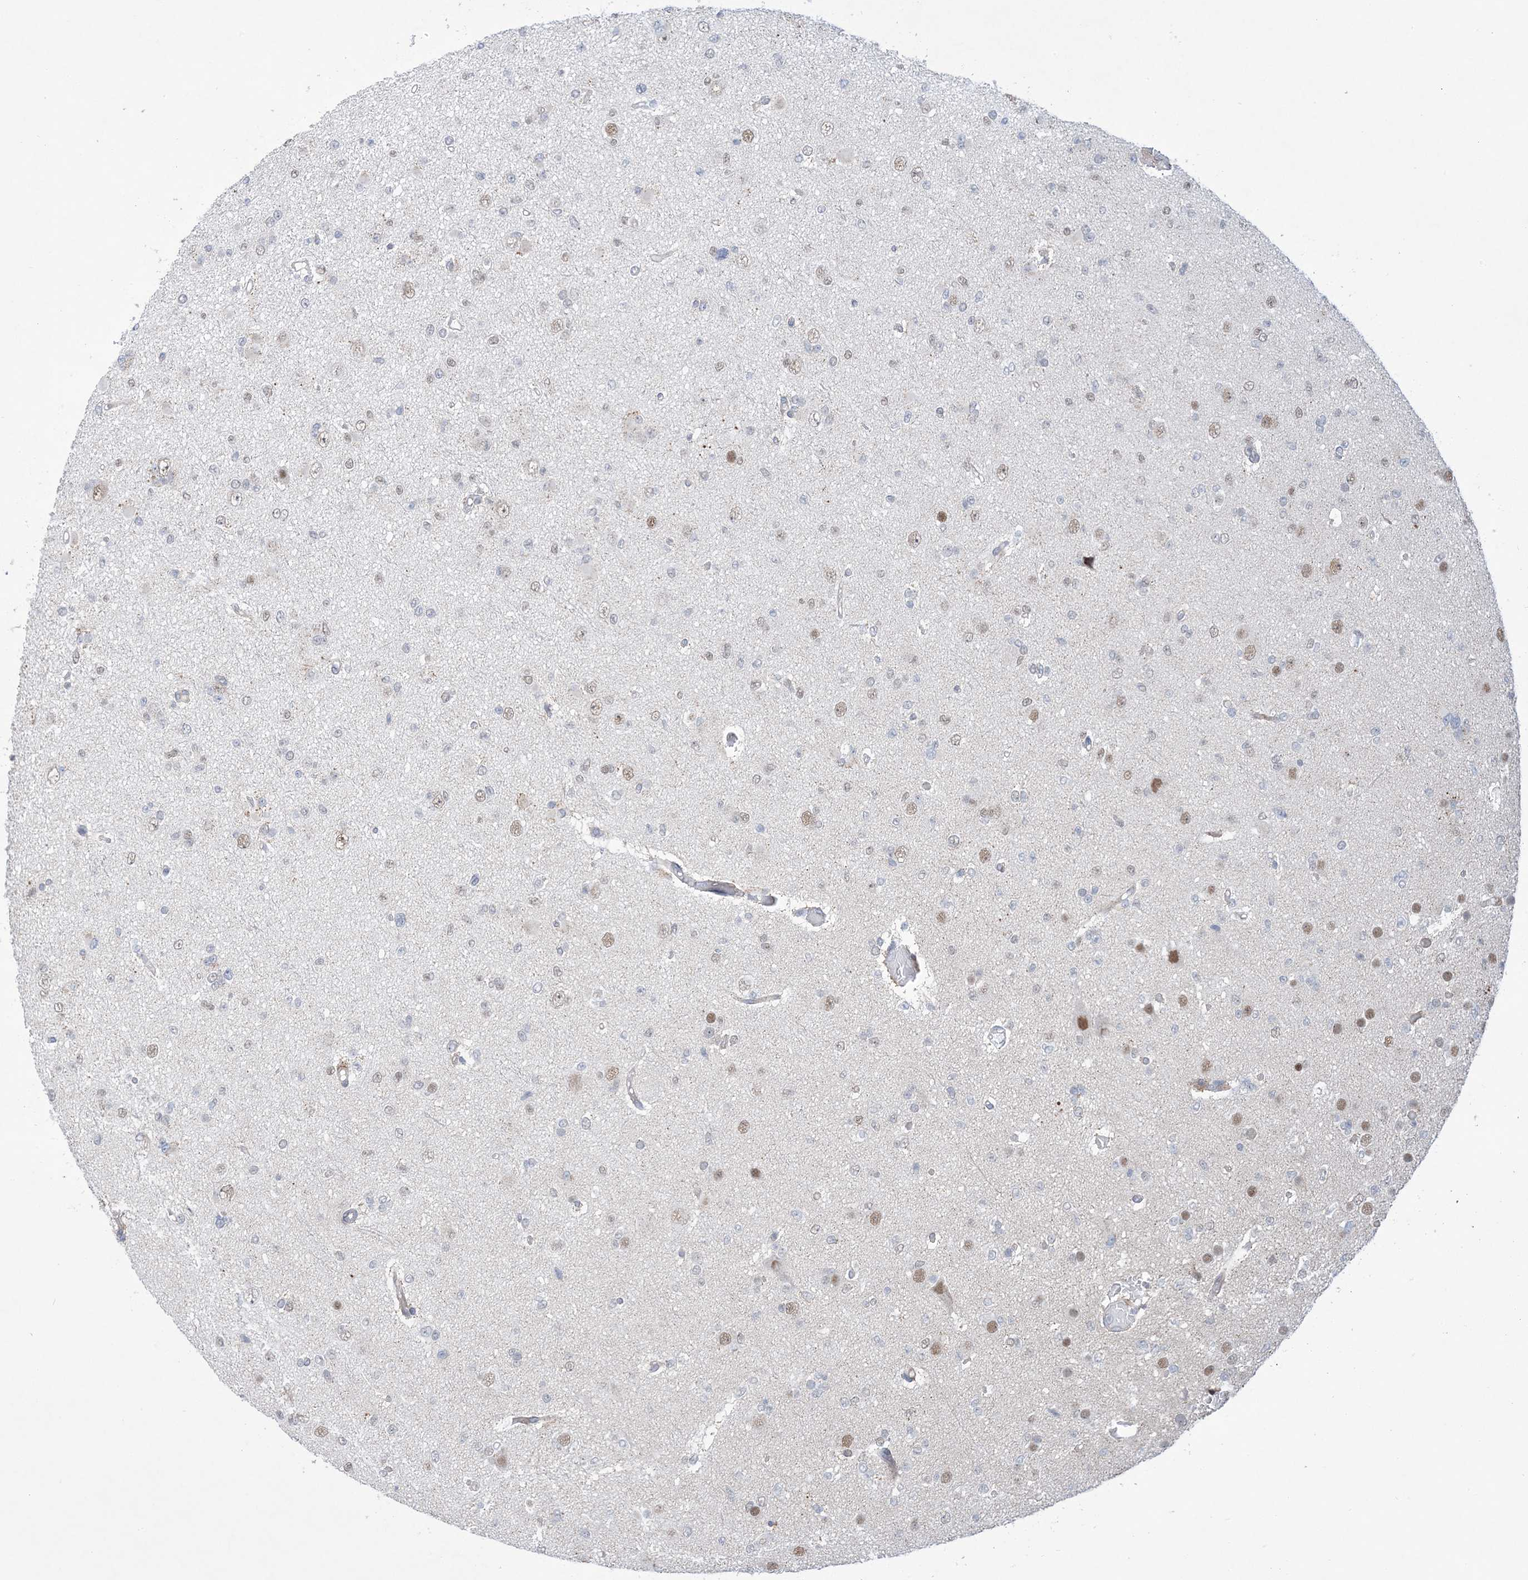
{"staining": {"intensity": "weak", "quantity": "<25%", "location": "nuclear"}, "tissue": "glioma", "cell_type": "Tumor cells", "image_type": "cancer", "snomed": [{"axis": "morphology", "description": "Glioma, malignant, Low grade"}, {"axis": "topography", "description": "Brain"}], "caption": "Tumor cells are negative for brown protein staining in glioma.", "gene": "ZNF8", "patient": {"sex": "female", "age": 22}}